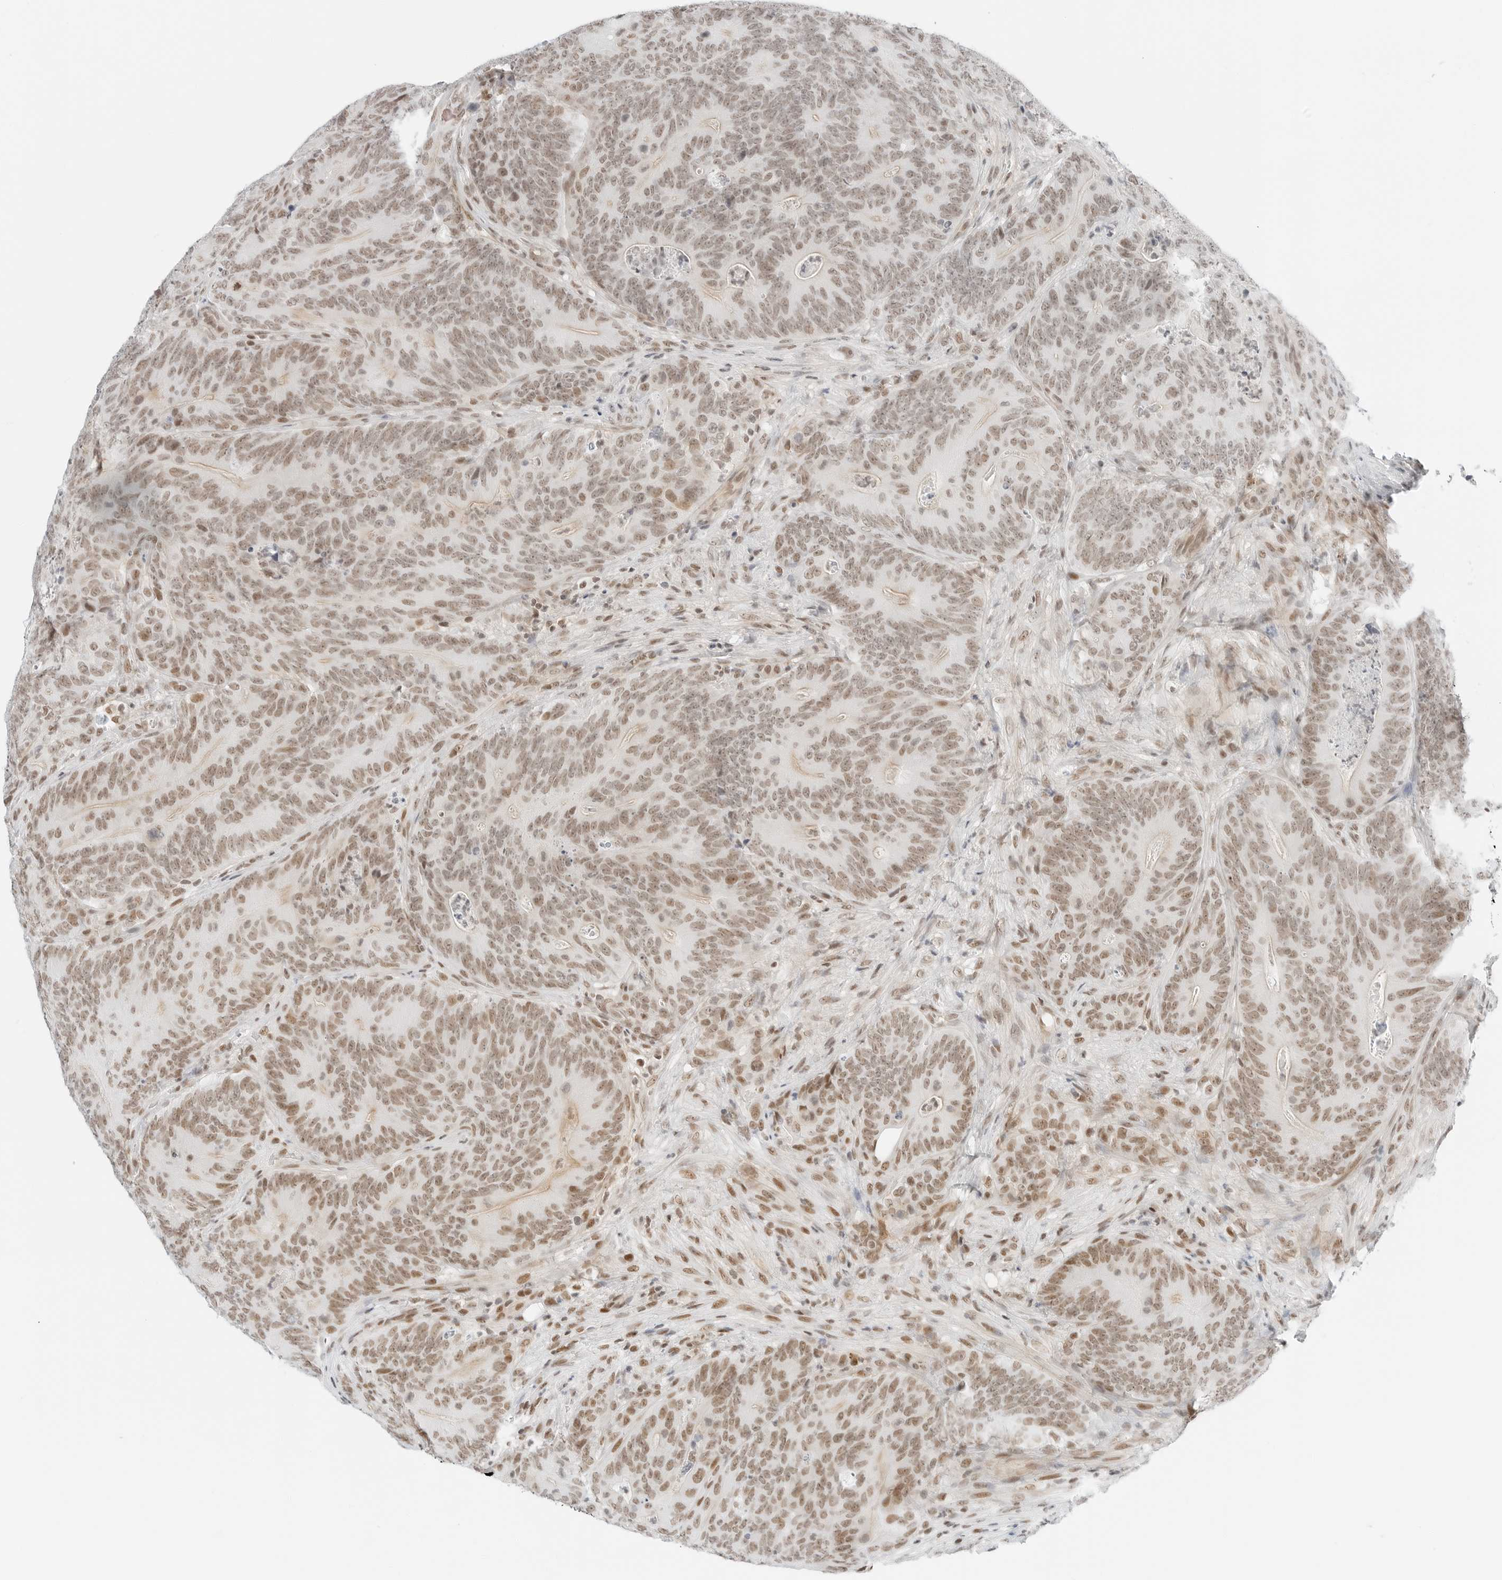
{"staining": {"intensity": "moderate", "quantity": ">75%", "location": "nuclear"}, "tissue": "colorectal cancer", "cell_type": "Tumor cells", "image_type": "cancer", "snomed": [{"axis": "morphology", "description": "Normal tissue, NOS"}, {"axis": "topography", "description": "Colon"}], "caption": "DAB (3,3'-diaminobenzidine) immunohistochemical staining of colorectal cancer exhibits moderate nuclear protein expression in approximately >75% of tumor cells.", "gene": "CRTC2", "patient": {"sex": "female", "age": 82}}